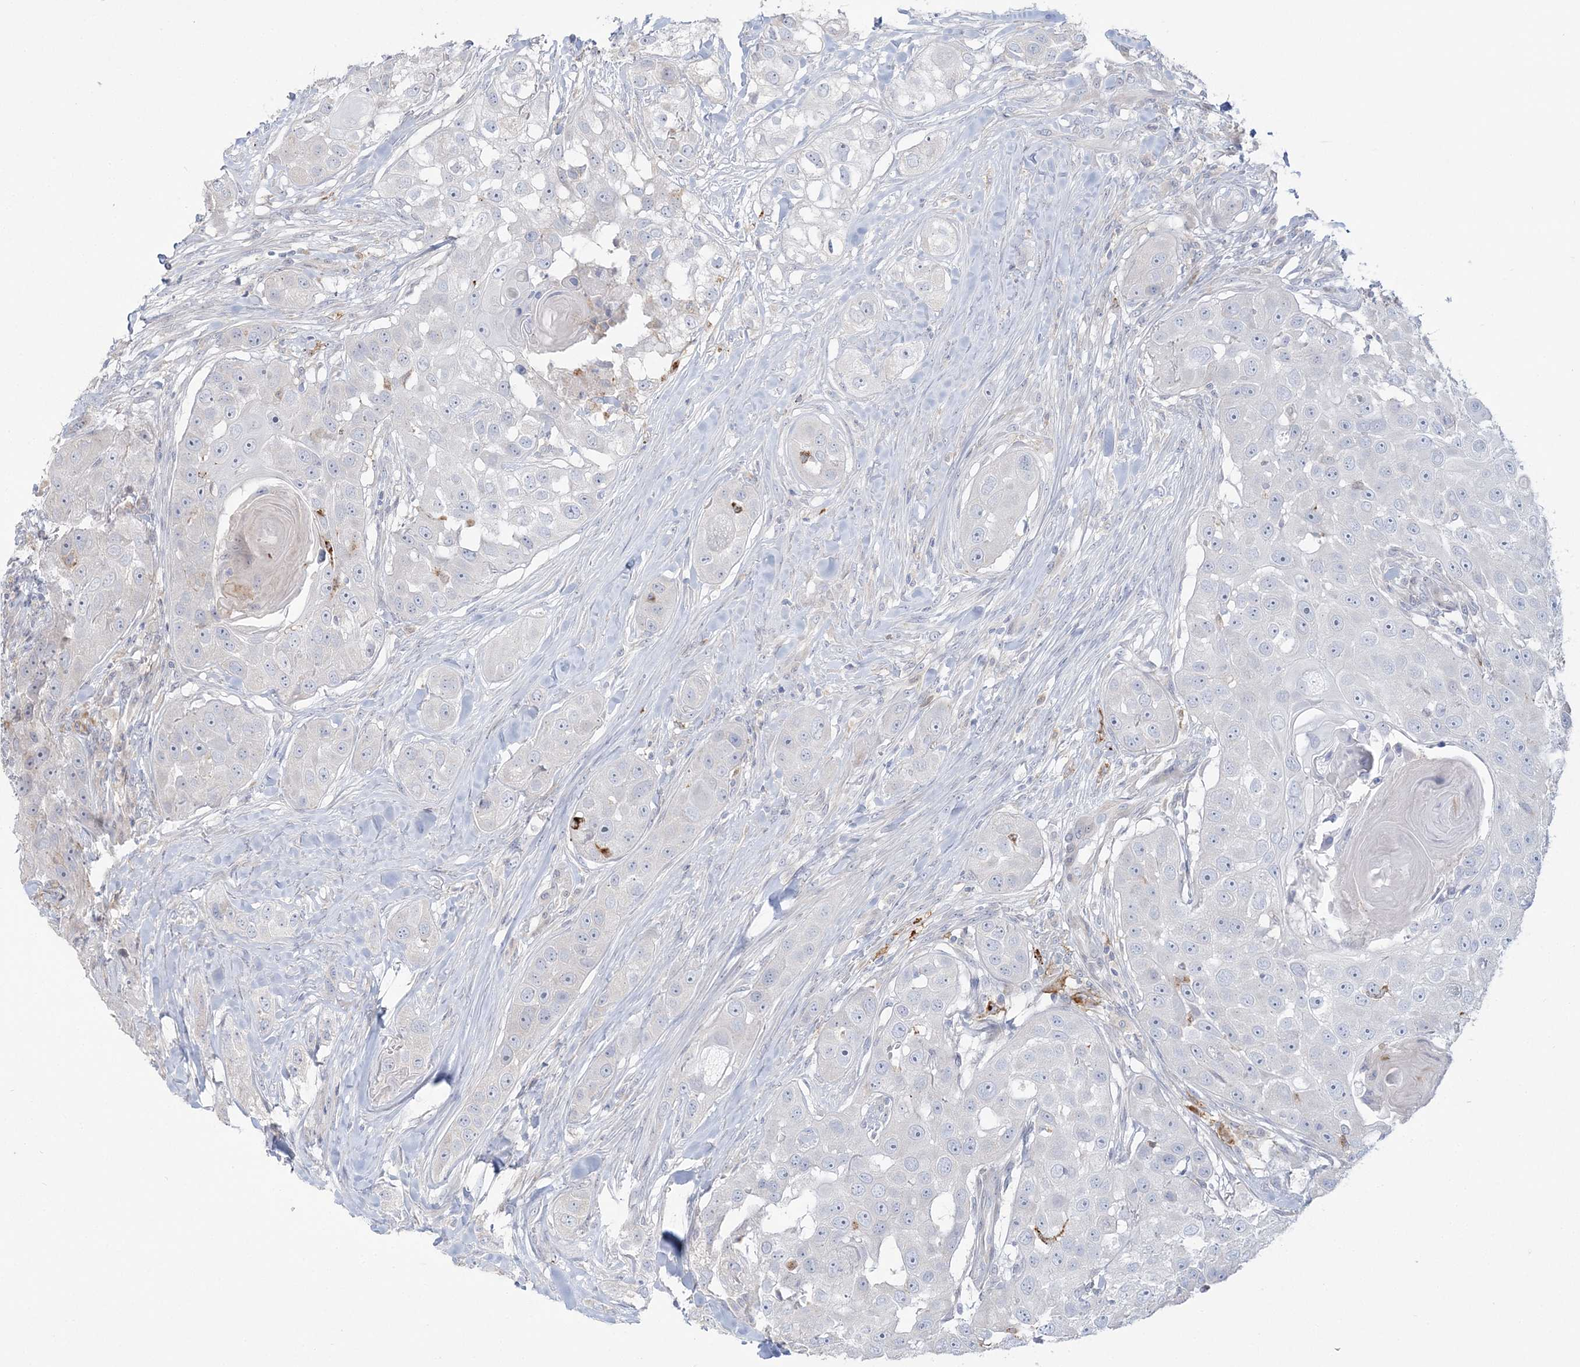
{"staining": {"intensity": "negative", "quantity": "none", "location": "none"}, "tissue": "head and neck cancer", "cell_type": "Tumor cells", "image_type": "cancer", "snomed": [{"axis": "morphology", "description": "Normal tissue, NOS"}, {"axis": "morphology", "description": "Squamous cell carcinoma, NOS"}, {"axis": "topography", "description": "Skeletal muscle"}, {"axis": "topography", "description": "Head-Neck"}], "caption": "DAB immunohistochemical staining of human head and neck squamous cell carcinoma demonstrates no significant positivity in tumor cells. (IHC, brightfield microscopy, high magnification).", "gene": "HAAO", "patient": {"sex": "male", "age": 51}}